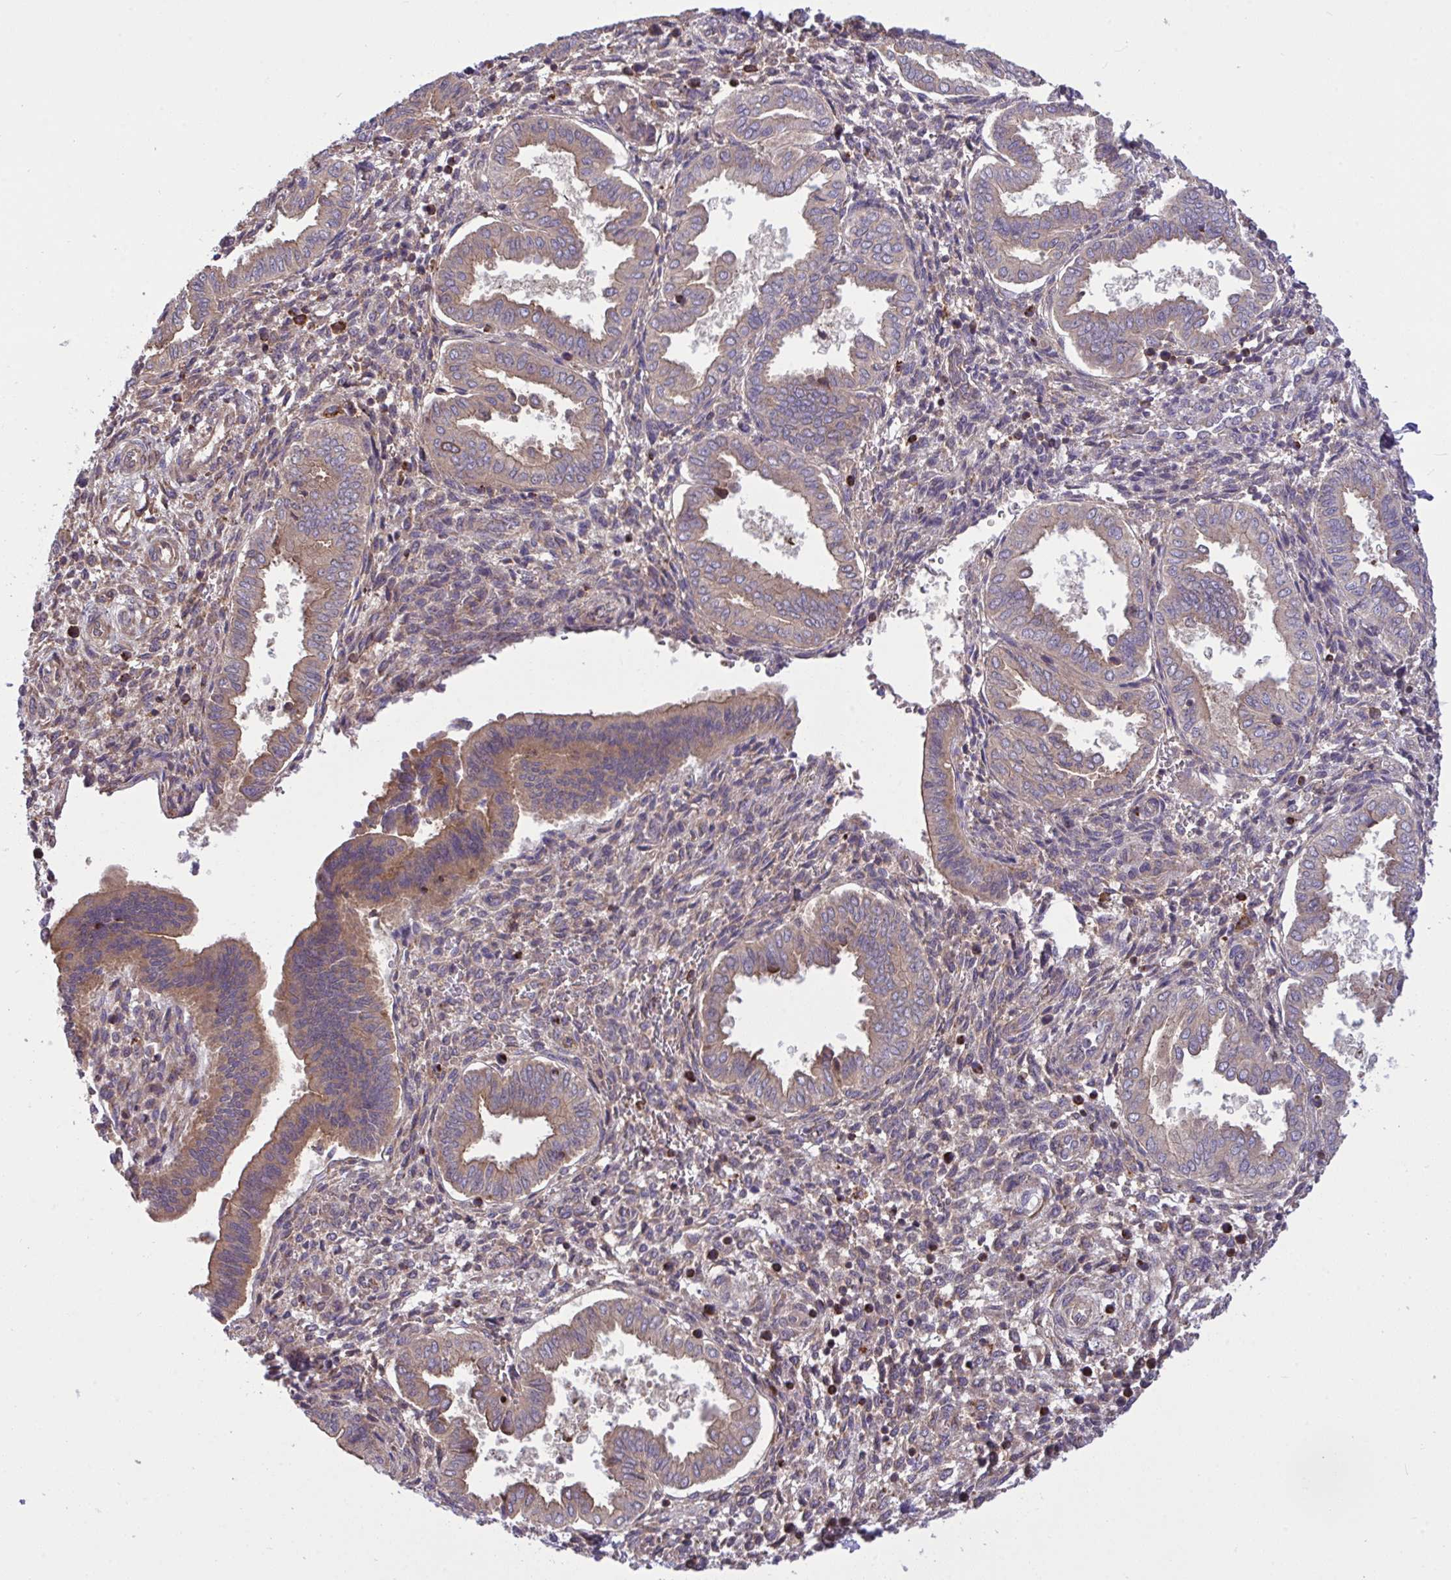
{"staining": {"intensity": "weak", "quantity": "<25%", "location": "cytoplasmic/membranous"}, "tissue": "endometrium", "cell_type": "Cells in endometrial stroma", "image_type": "normal", "snomed": [{"axis": "morphology", "description": "Normal tissue, NOS"}, {"axis": "topography", "description": "Endometrium"}], "caption": "Cells in endometrial stroma are negative for protein expression in normal human endometrium. (Brightfield microscopy of DAB immunohistochemistry (IHC) at high magnification).", "gene": "GRB14", "patient": {"sex": "female", "age": 24}}